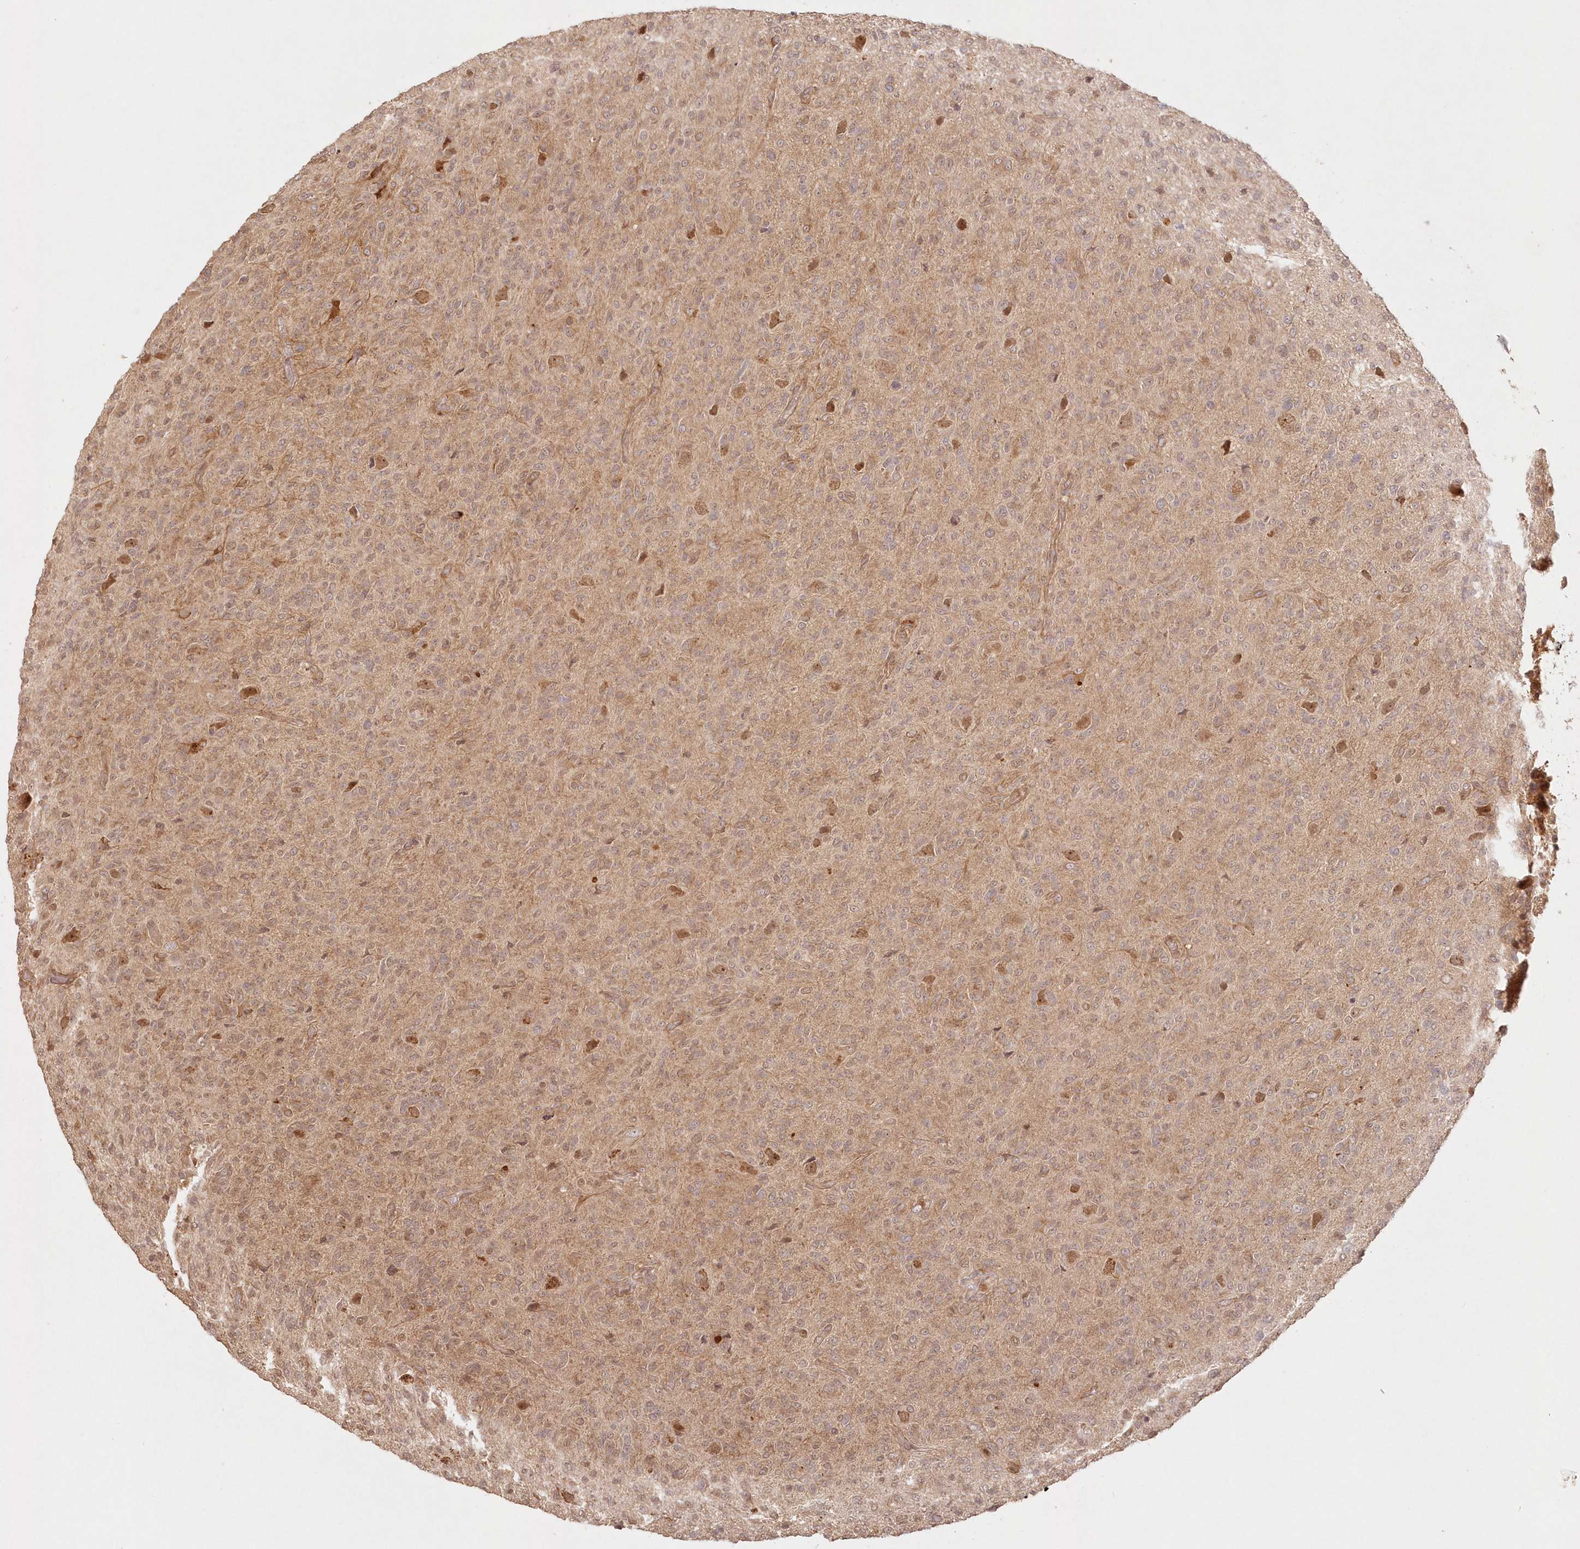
{"staining": {"intensity": "weak", "quantity": "25%-75%", "location": "cytoplasmic/membranous"}, "tissue": "glioma", "cell_type": "Tumor cells", "image_type": "cancer", "snomed": [{"axis": "morphology", "description": "Glioma, malignant, High grade"}, {"axis": "topography", "description": "Brain"}], "caption": "Protein expression analysis of human malignant high-grade glioma reveals weak cytoplasmic/membranous positivity in approximately 25%-75% of tumor cells.", "gene": "KIAA0232", "patient": {"sex": "female", "age": 57}}